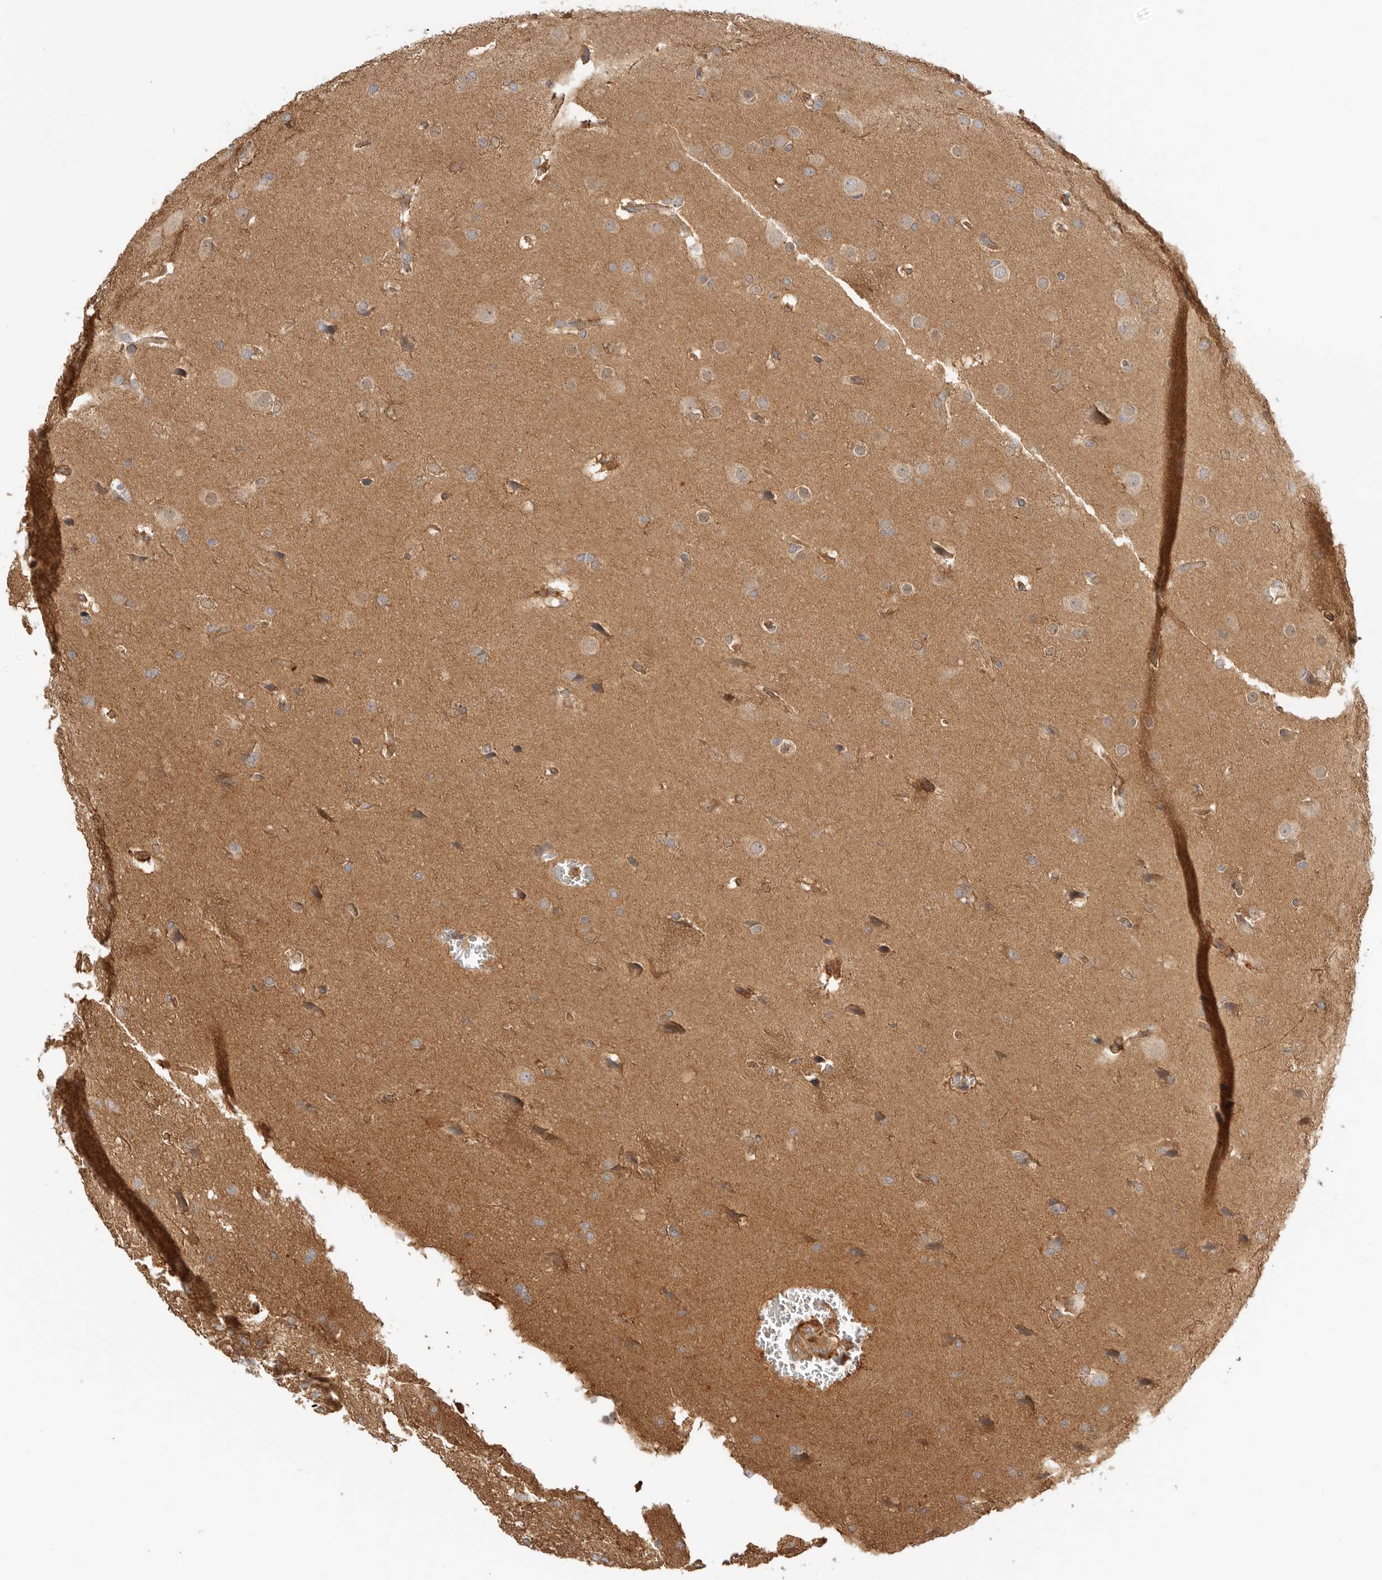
{"staining": {"intensity": "weak", "quantity": ">75%", "location": "cytoplasmic/membranous"}, "tissue": "glioma", "cell_type": "Tumor cells", "image_type": "cancer", "snomed": [{"axis": "morphology", "description": "Glioma, malignant, Low grade"}, {"axis": "topography", "description": "Brain"}], "caption": "The immunohistochemical stain highlights weak cytoplasmic/membranous expression in tumor cells of malignant low-grade glioma tissue.", "gene": "CLDN12", "patient": {"sex": "female", "age": 37}}